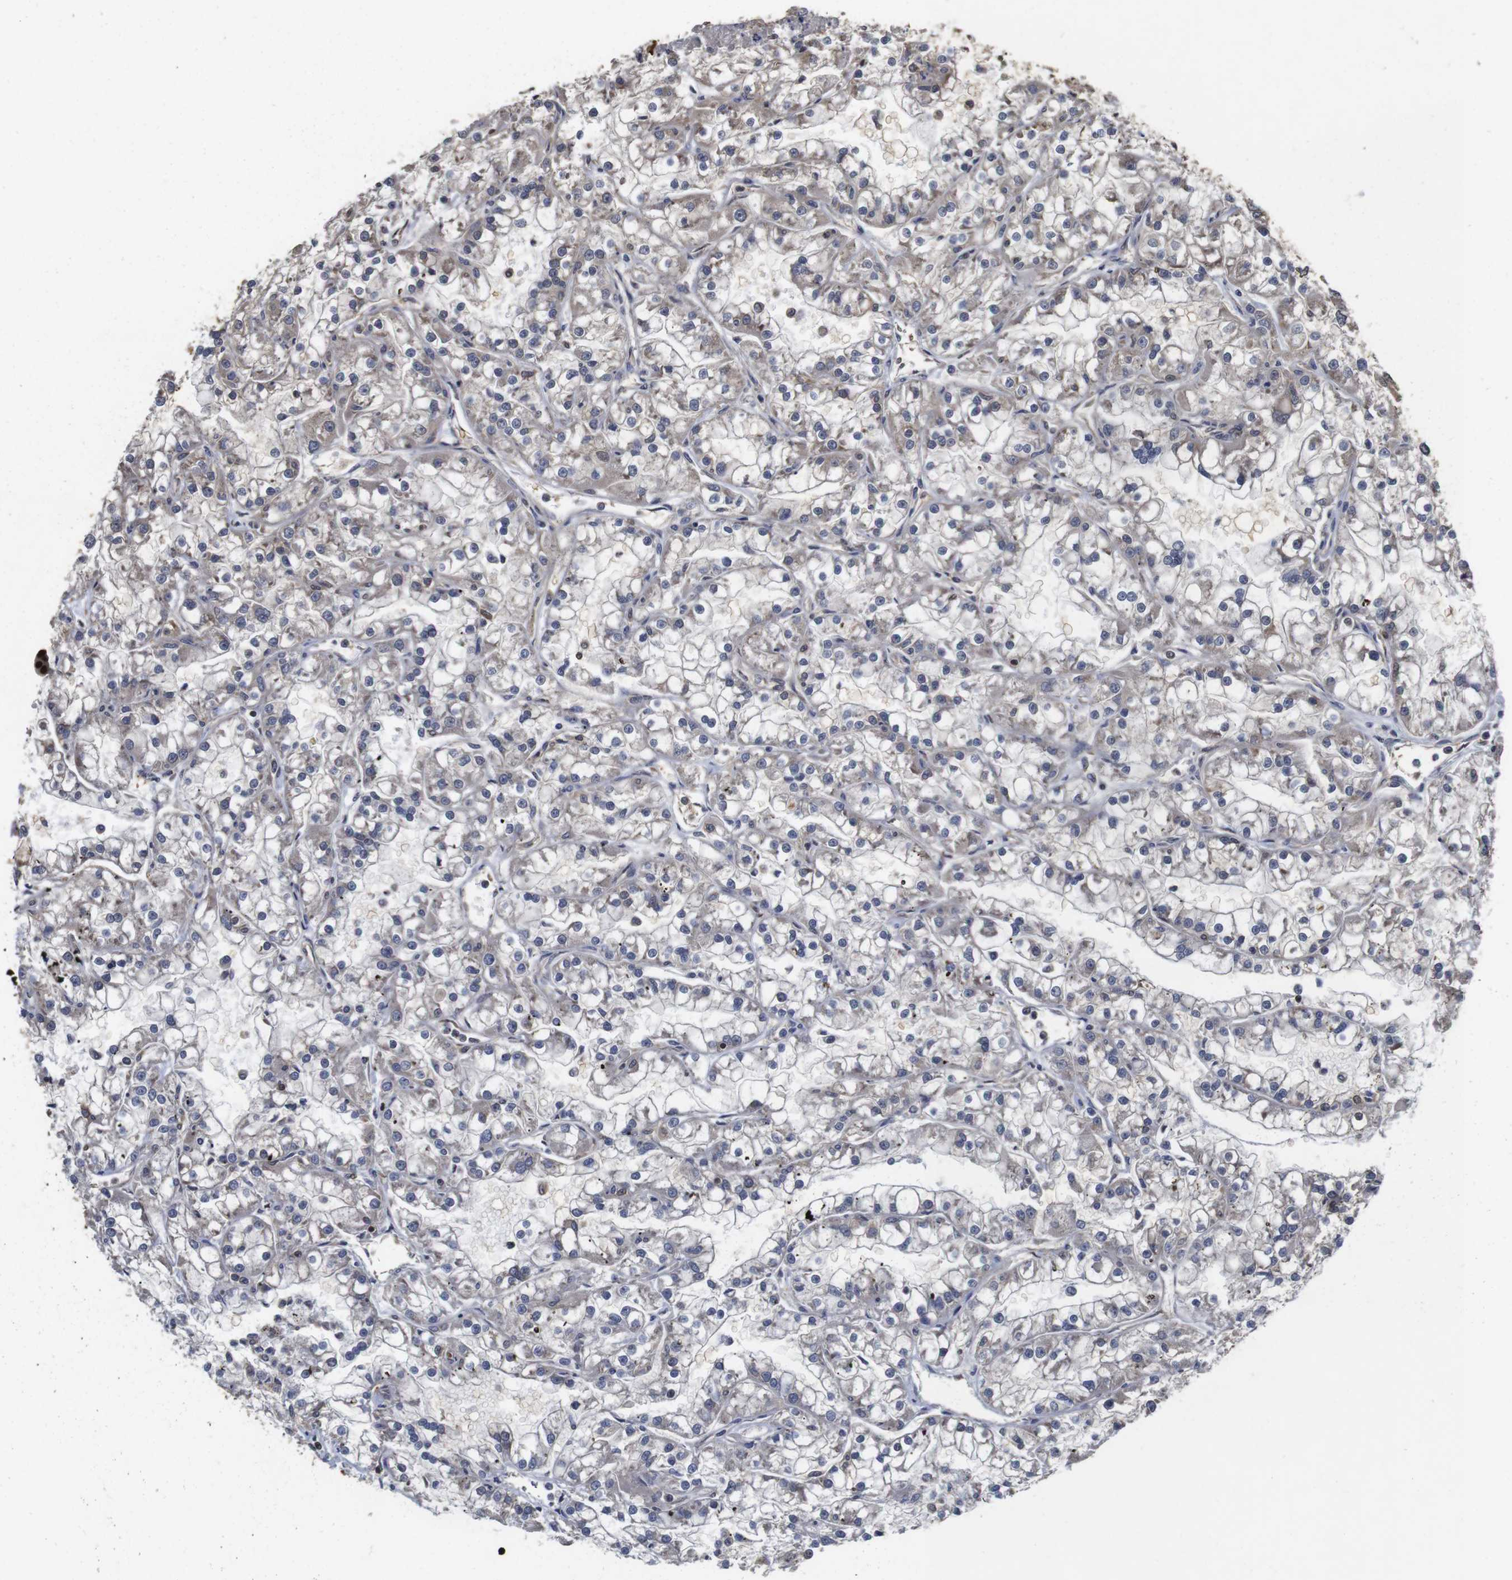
{"staining": {"intensity": "weak", "quantity": "25%-75%", "location": "cytoplasmic/membranous"}, "tissue": "renal cancer", "cell_type": "Tumor cells", "image_type": "cancer", "snomed": [{"axis": "morphology", "description": "Adenocarcinoma, NOS"}, {"axis": "topography", "description": "Kidney"}], "caption": "Immunohistochemistry (IHC) of human renal adenocarcinoma exhibits low levels of weak cytoplasmic/membranous positivity in about 25%-75% of tumor cells.", "gene": "SUMO3", "patient": {"sex": "female", "age": 52}}